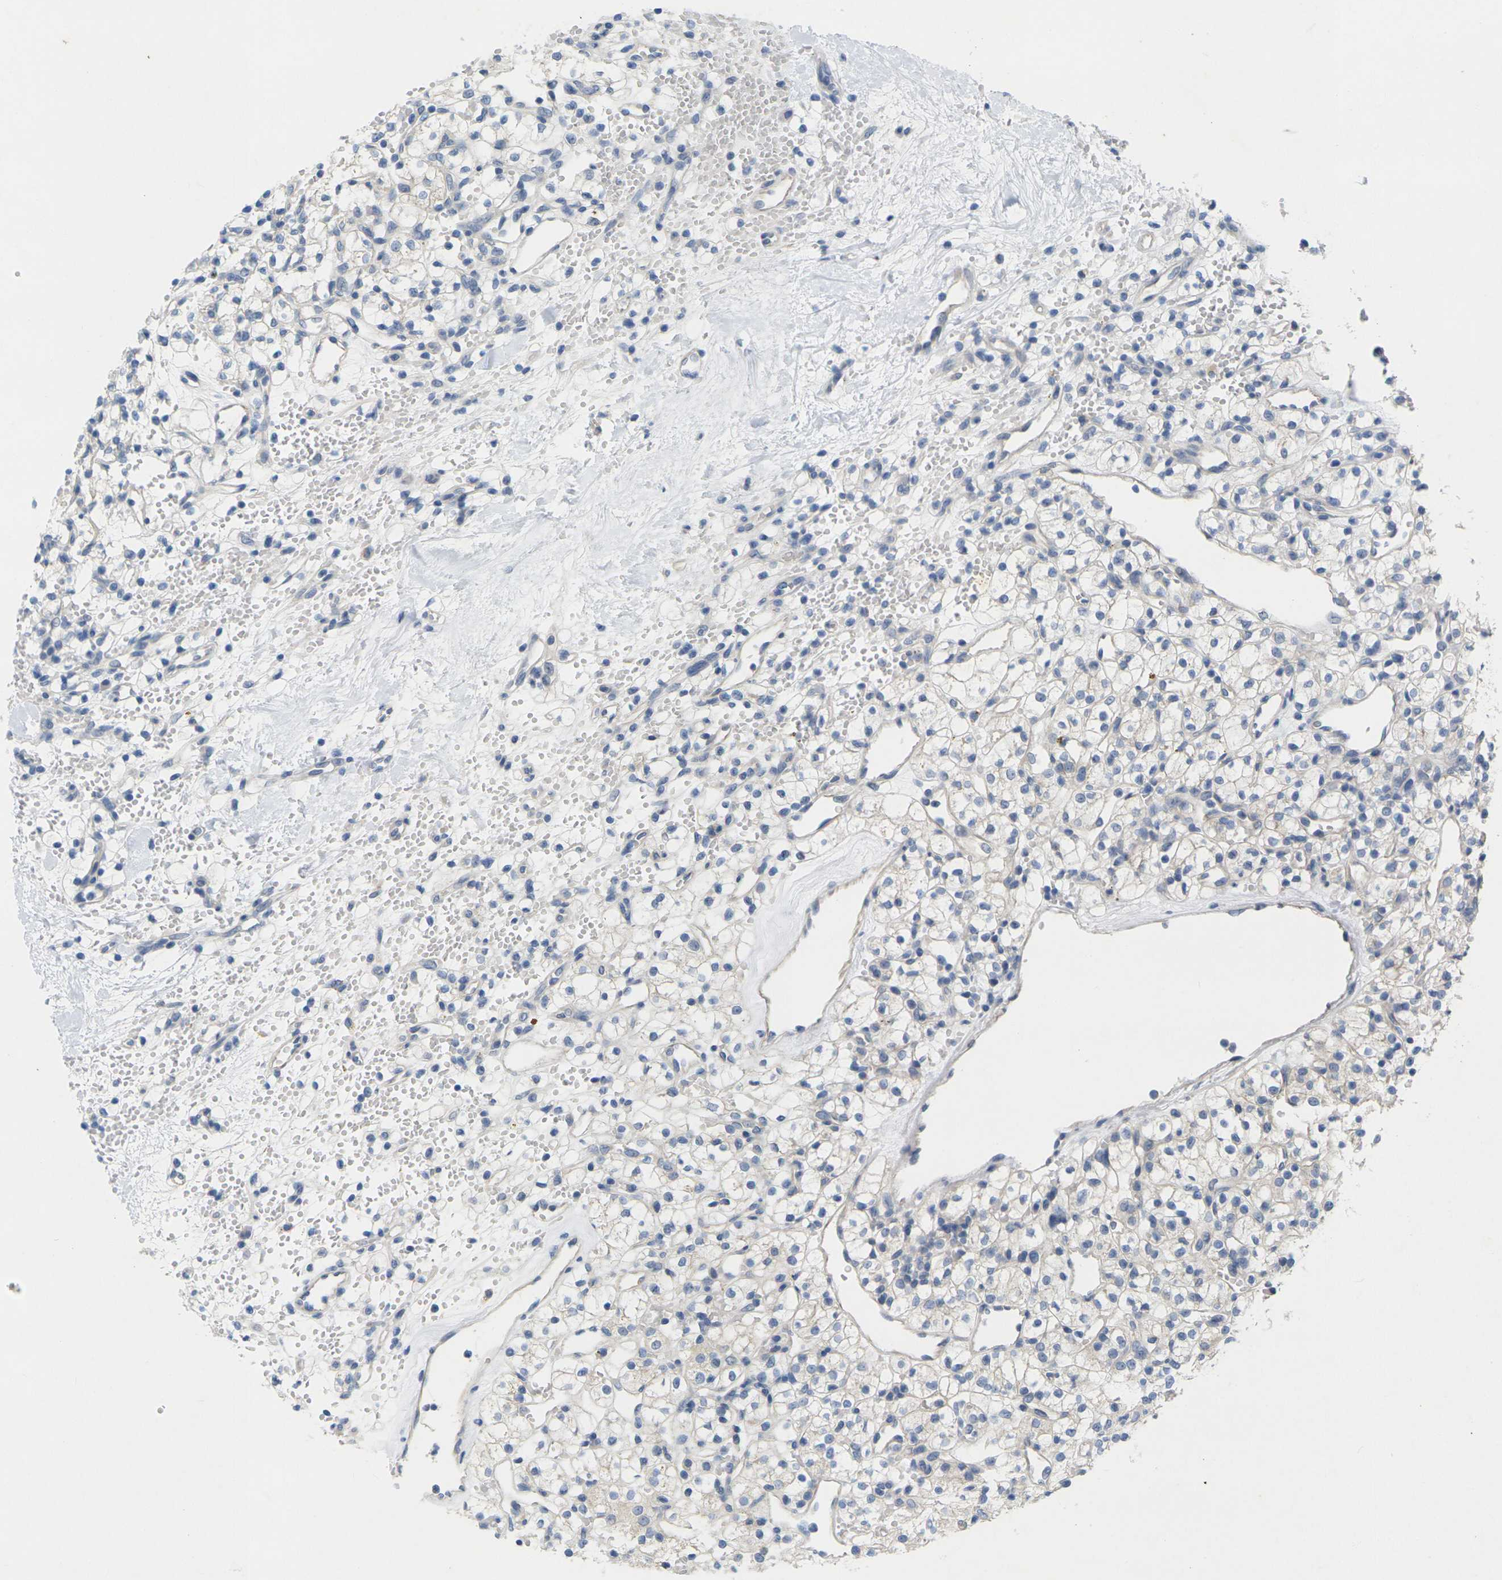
{"staining": {"intensity": "negative", "quantity": "none", "location": "none"}, "tissue": "renal cancer", "cell_type": "Tumor cells", "image_type": "cancer", "snomed": [{"axis": "morphology", "description": "Adenocarcinoma, NOS"}, {"axis": "topography", "description": "Kidney"}], "caption": "Renal cancer was stained to show a protein in brown. There is no significant positivity in tumor cells. (Stains: DAB (3,3'-diaminobenzidine) IHC with hematoxylin counter stain, Microscopy: brightfield microscopy at high magnification).", "gene": "TNNI3", "patient": {"sex": "female", "age": 60}}